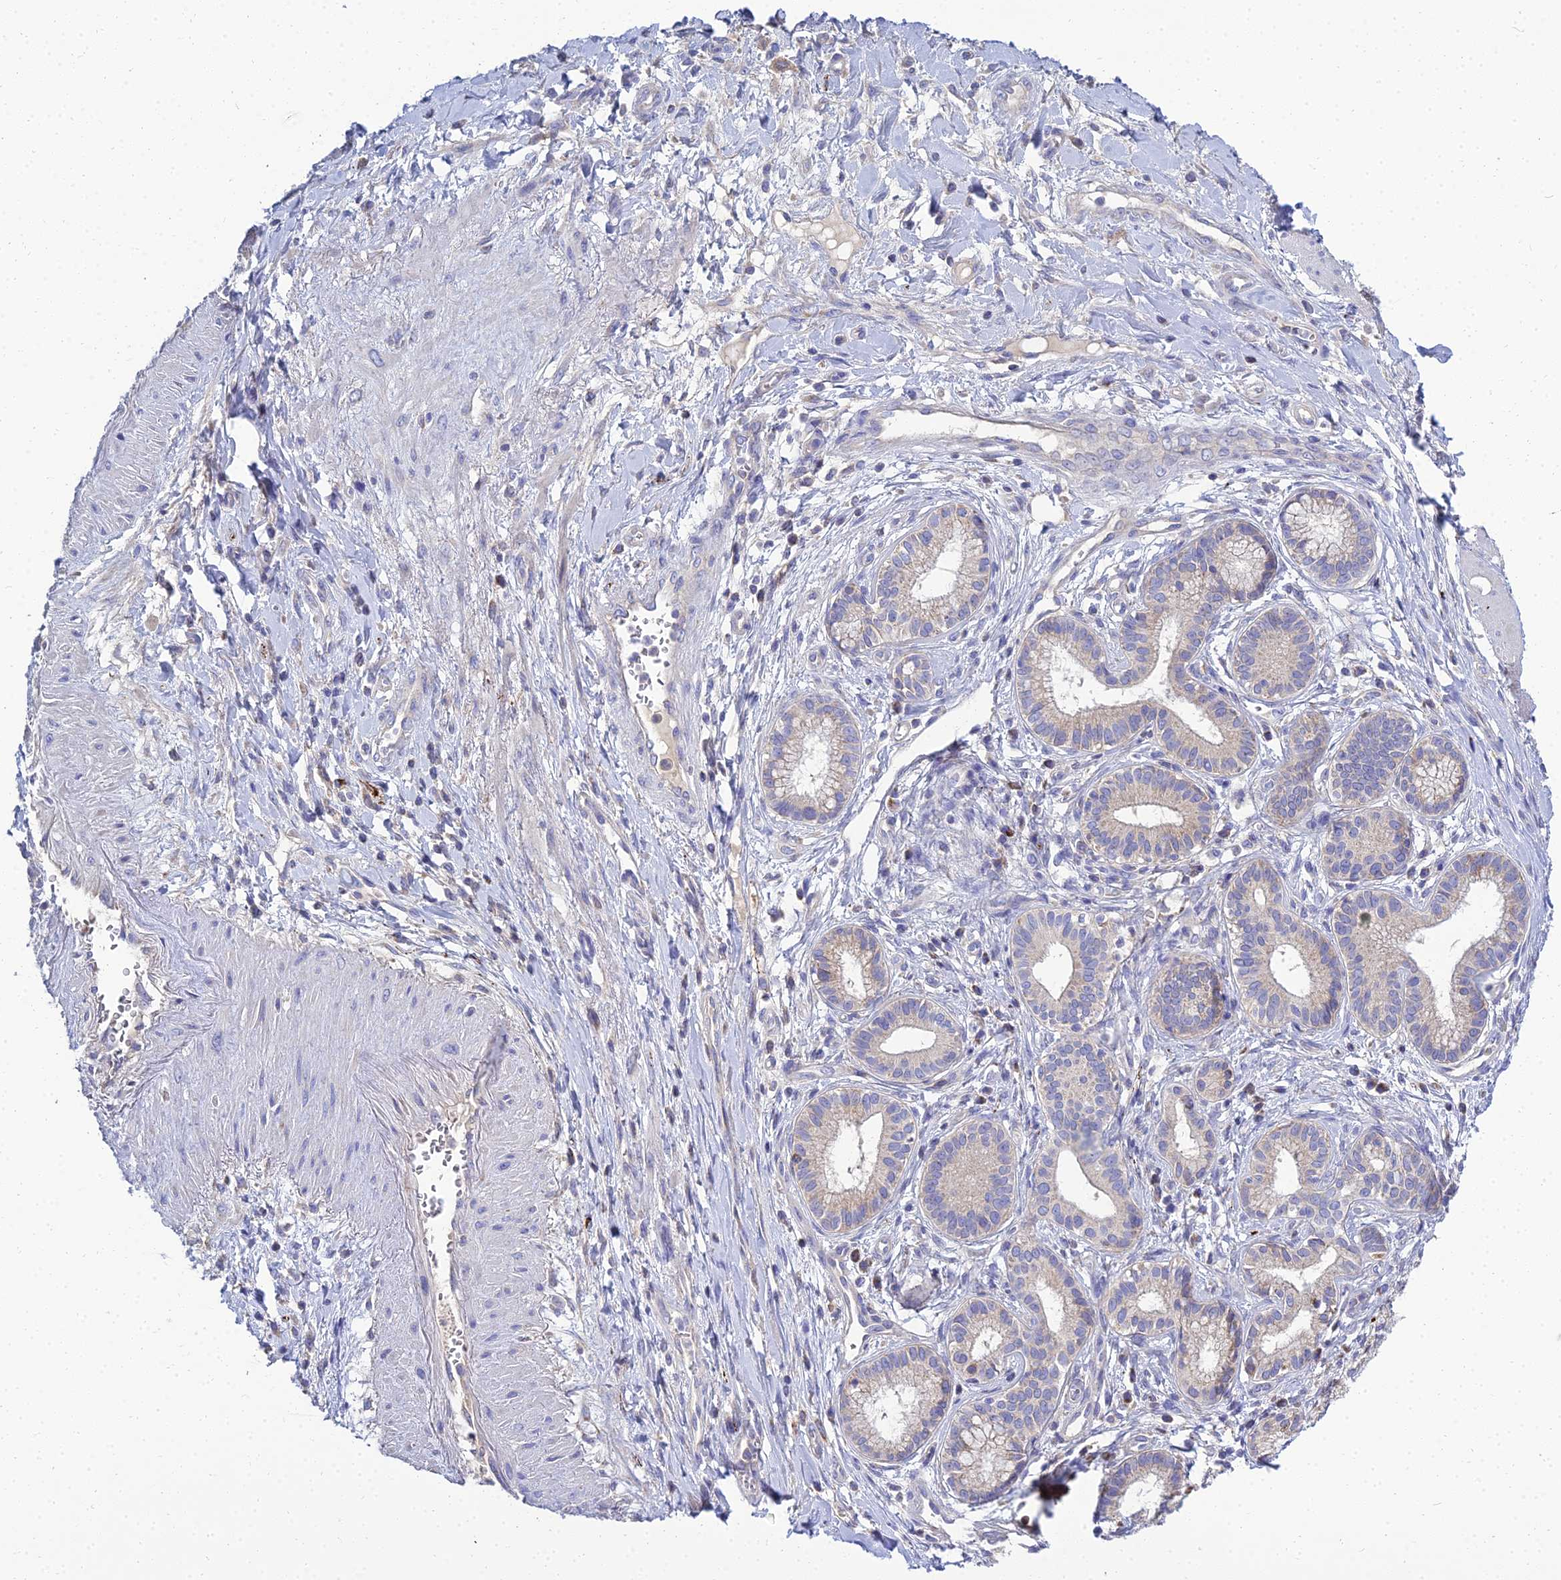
{"staining": {"intensity": "weak", "quantity": "25%-75%", "location": "cytoplasmic/membranous"}, "tissue": "pancreatic cancer", "cell_type": "Tumor cells", "image_type": "cancer", "snomed": [{"axis": "morphology", "description": "Adenocarcinoma, NOS"}, {"axis": "topography", "description": "Pancreas"}], "caption": "This micrograph reveals IHC staining of human pancreatic cancer, with low weak cytoplasmic/membranous positivity in about 25%-75% of tumor cells.", "gene": "NPY", "patient": {"sex": "male", "age": 72}}